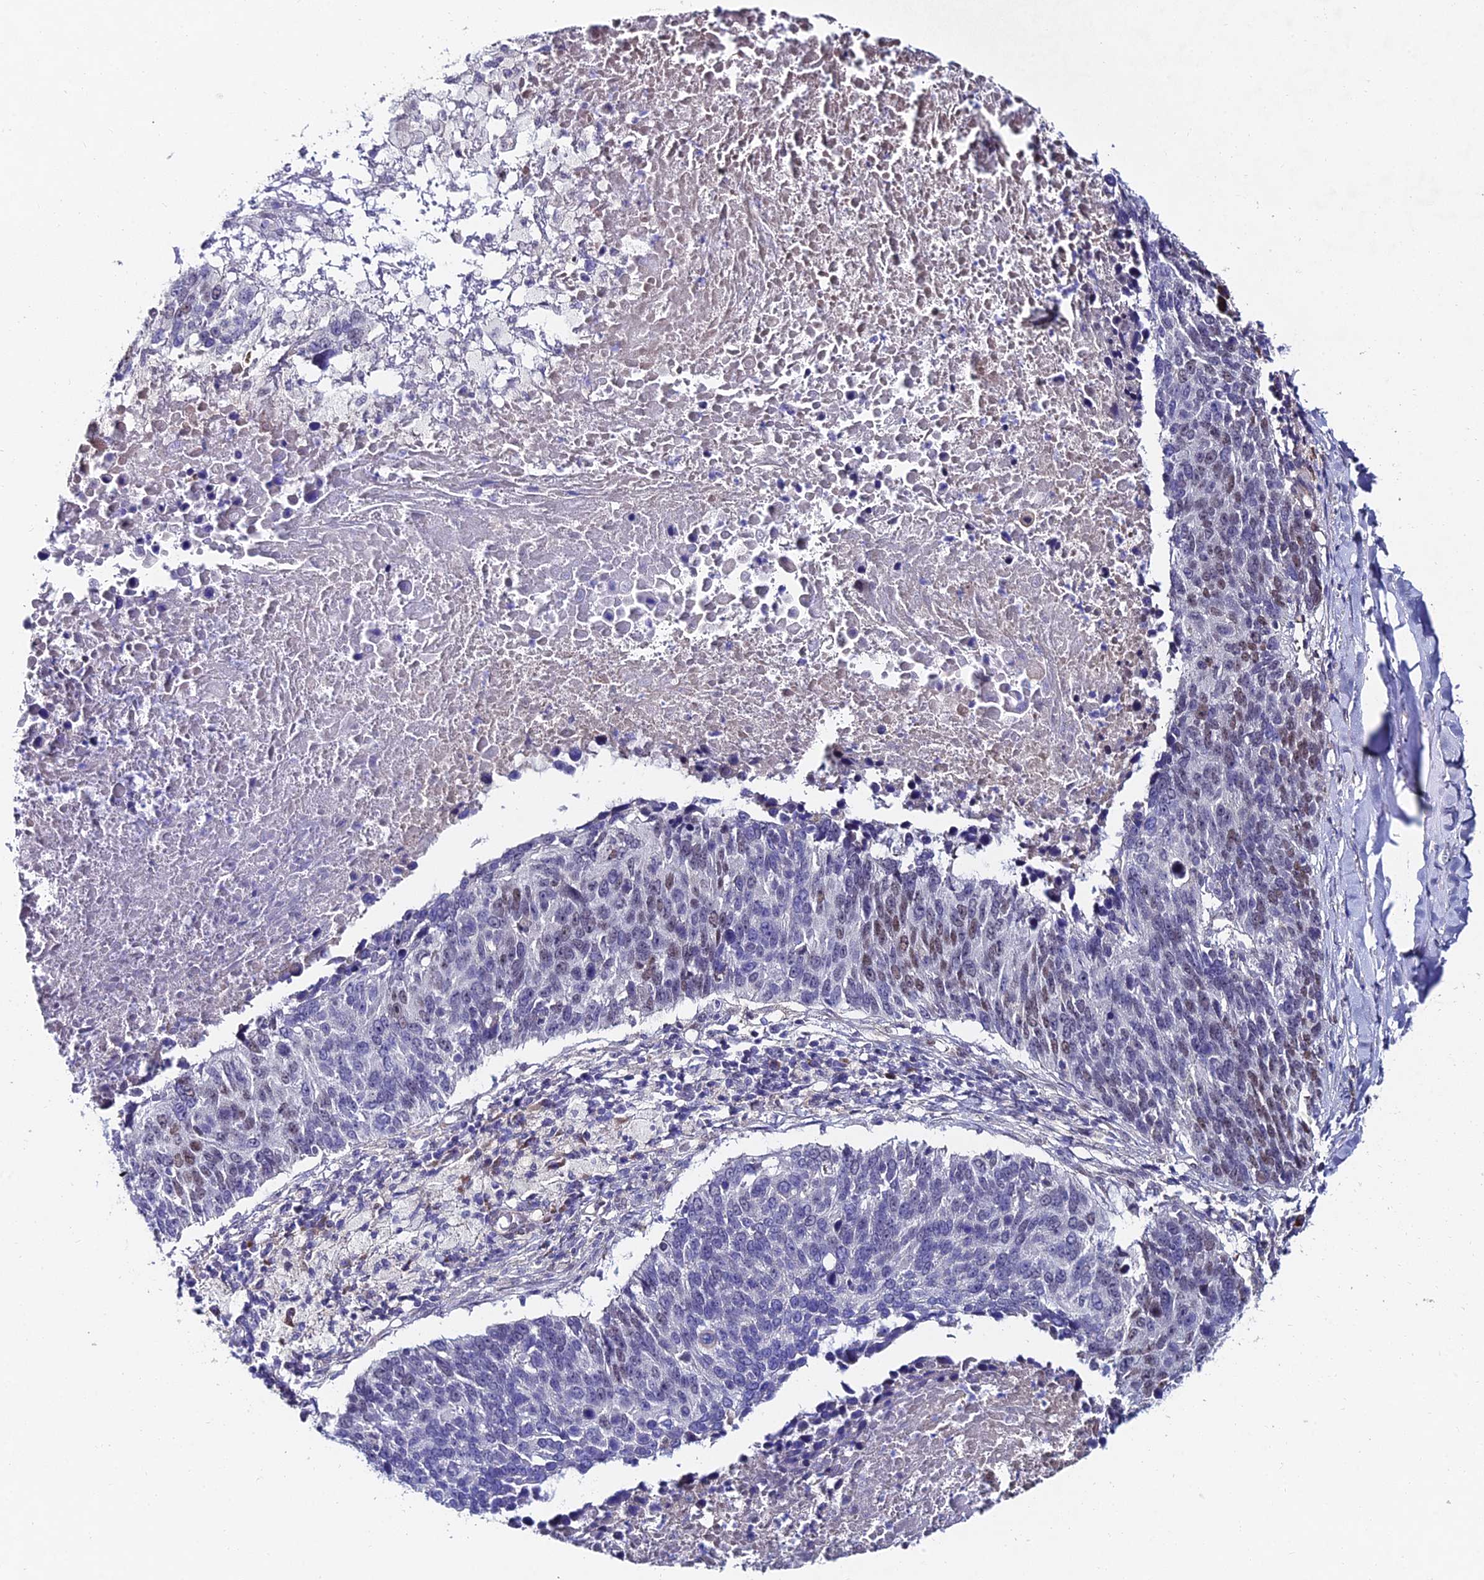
{"staining": {"intensity": "weak", "quantity": "<25%", "location": "nuclear"}, "tissue": "lung cancer", "cell_type": "Tumor cells", "image_type": "cancer", "snomed": [{"axis": "morphology", "description": "Normal tissue, NOS"}, {"axis": "morphology", "description": "Squamous cell carcinoma, NOS"}, {"axis": "topography", "description": "Lymph node"}, {"axis": "topography", "description": "Lung"}], "caption": "Immunohistochemistry photomicrograph of squamous cell carcinoma (lung) stained for a protein (brown), which shows no expression in tumor cells.", "gene": "TRIM24", "patient": {"sex": "male", "age": 66}}